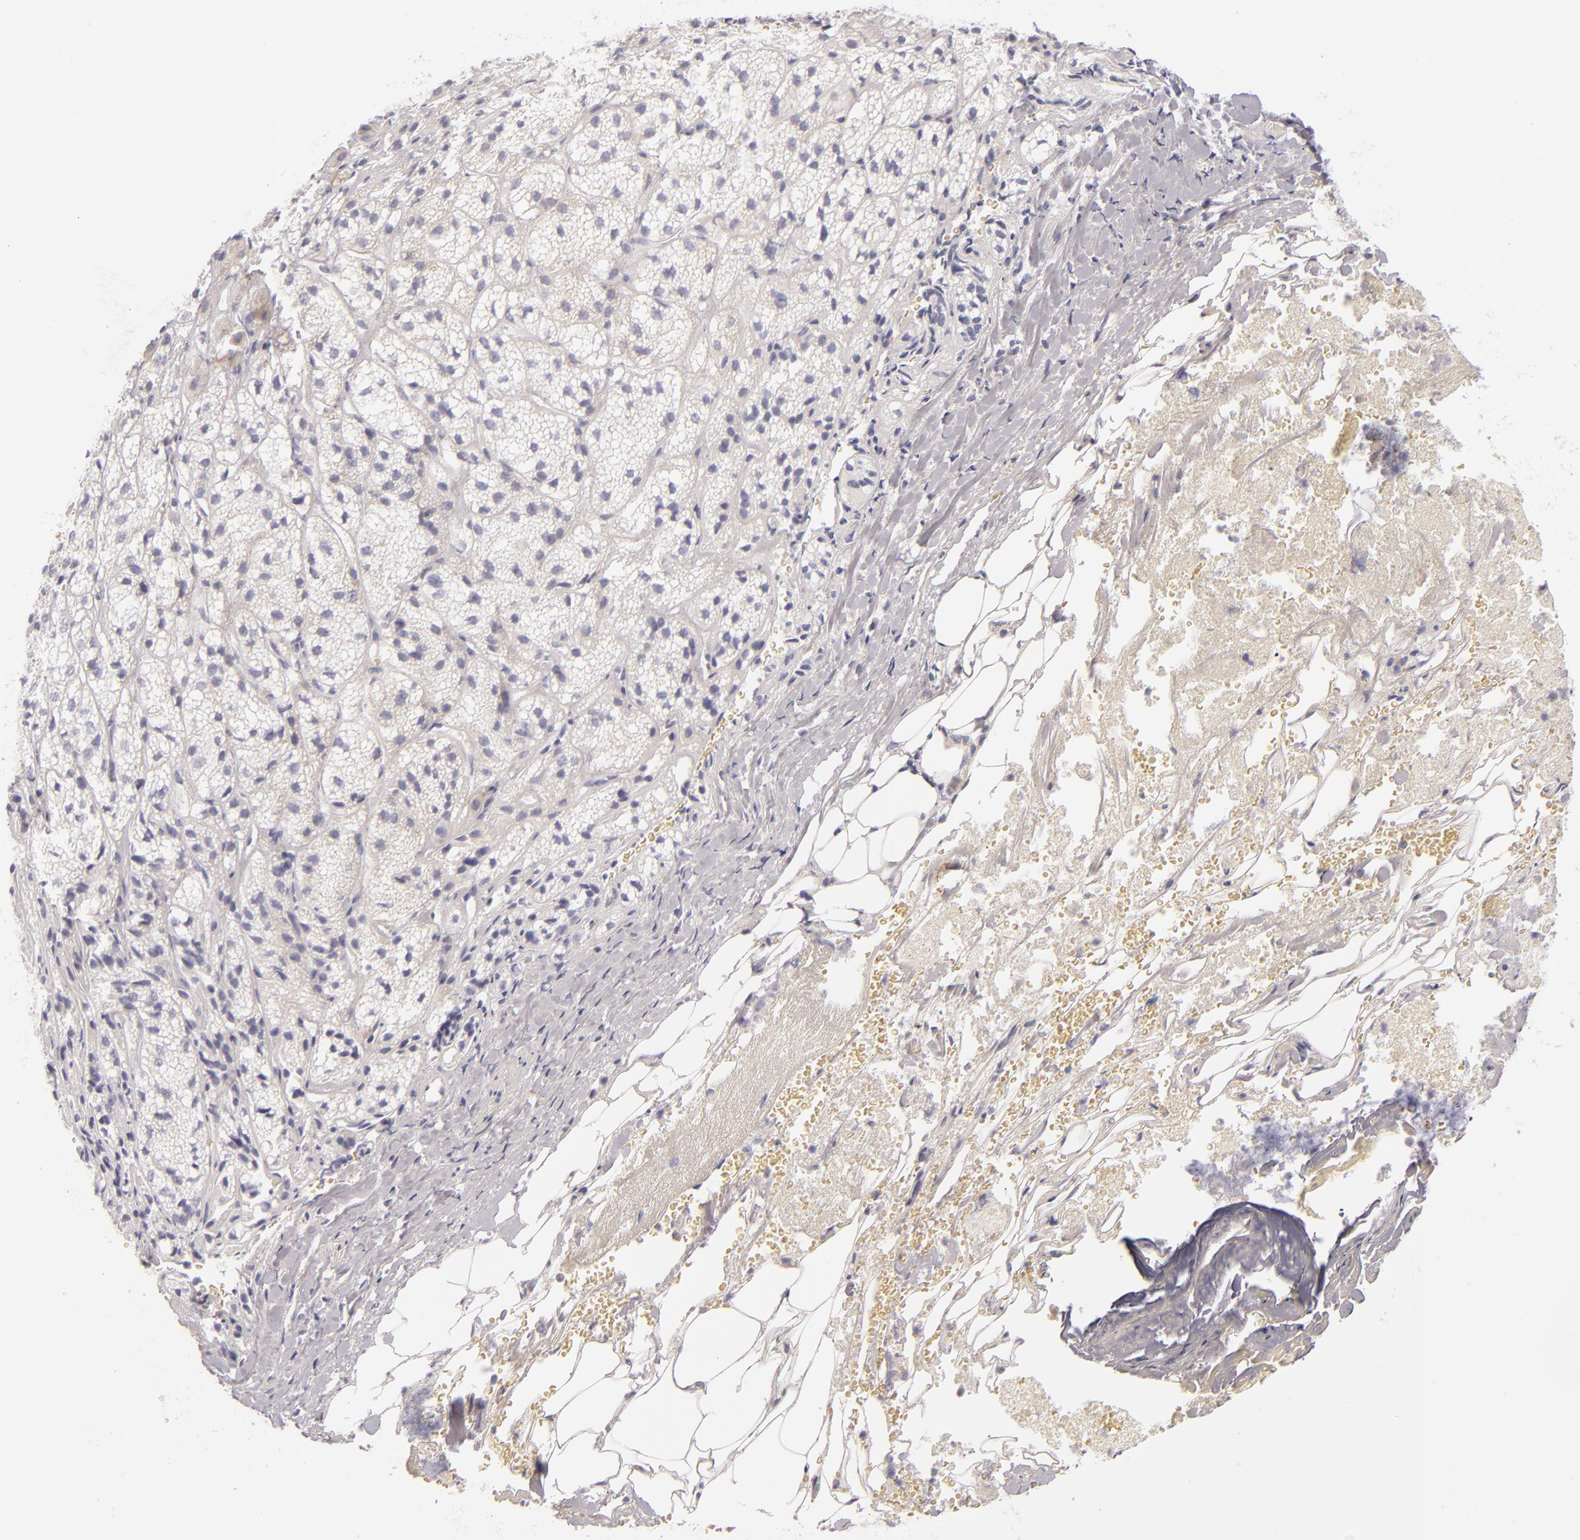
{"staining": {"intensity": "negative", "quantity": "none", "location": "none"}, "tissue": "adrenal gland", "cell_type": "Glandular cells", "image_type": "normal", "snomed": [{"axis": "morphology", "description": "Normal tissue, NOS"}, {"axis": "topography", "description": "Adrenal gland"}], "caption": "The micrograph reveals no staining of glandular cells in normal adrenal gland.", "gene": "FABP1", "patient": {"sex": "female", "age": 71}}